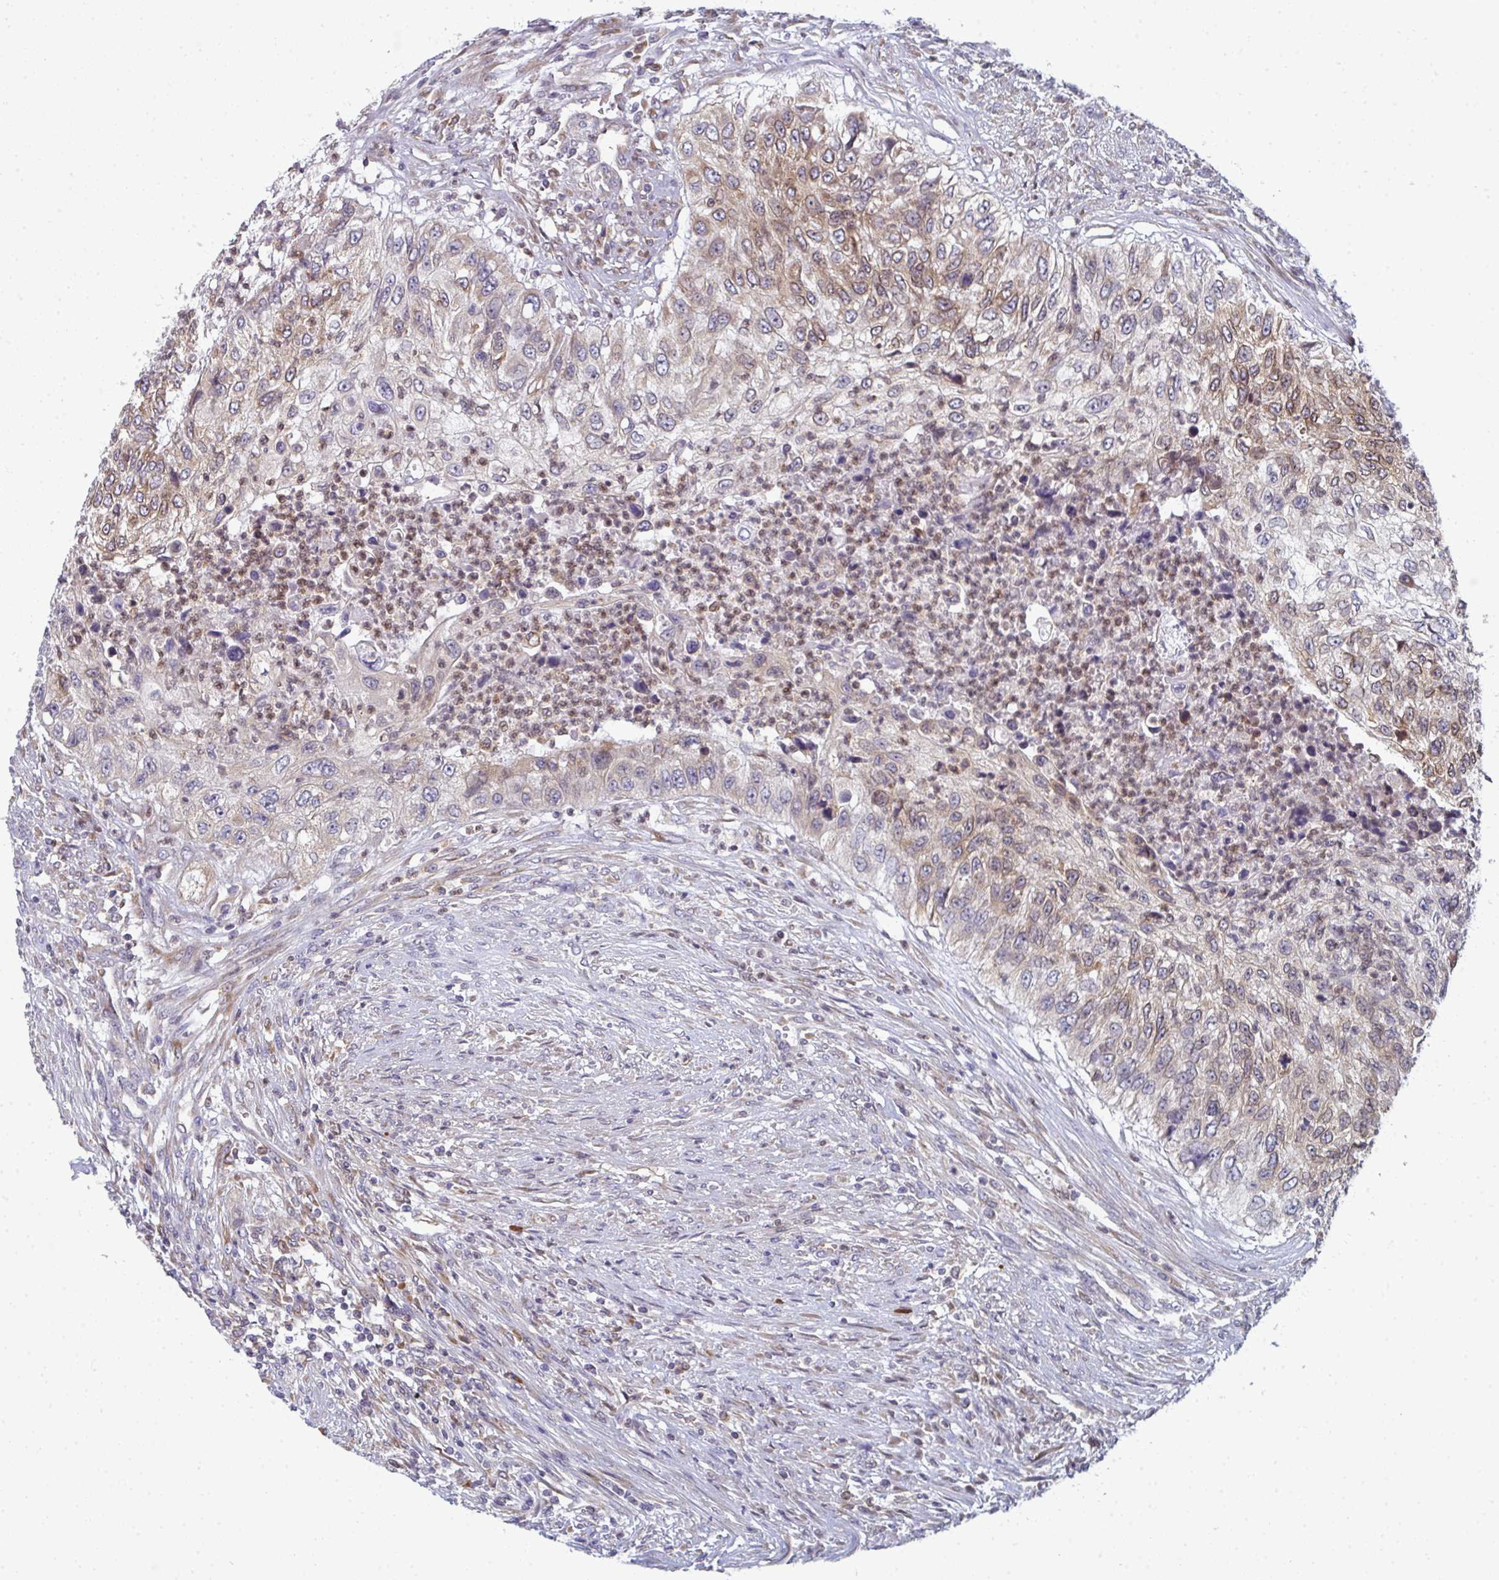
{"staining": {"intensity": "weak", "quantity": "25%-75%", "location": "cytoplasmic/membranous"}, "tissue": "urothelial cancer", "cell_type": "Tumor cells", "image_type": "cancer", "snomed": [{"axis": "morphology", "description": "Urothelial carcinoma, High grade"}, {"axis": "topography", "description": "Urinary bladder"}], "caption": "DAB (3,3'-diaminobenzidine) immunohistochemical staining of human urothelial cancer demonstrates weak cytoplasmic/membranous protein positivity in approximately 25%-75% of tumor cells.", "gene": "LYSMD4", "patient": {"sex": "female", "age": 60}}